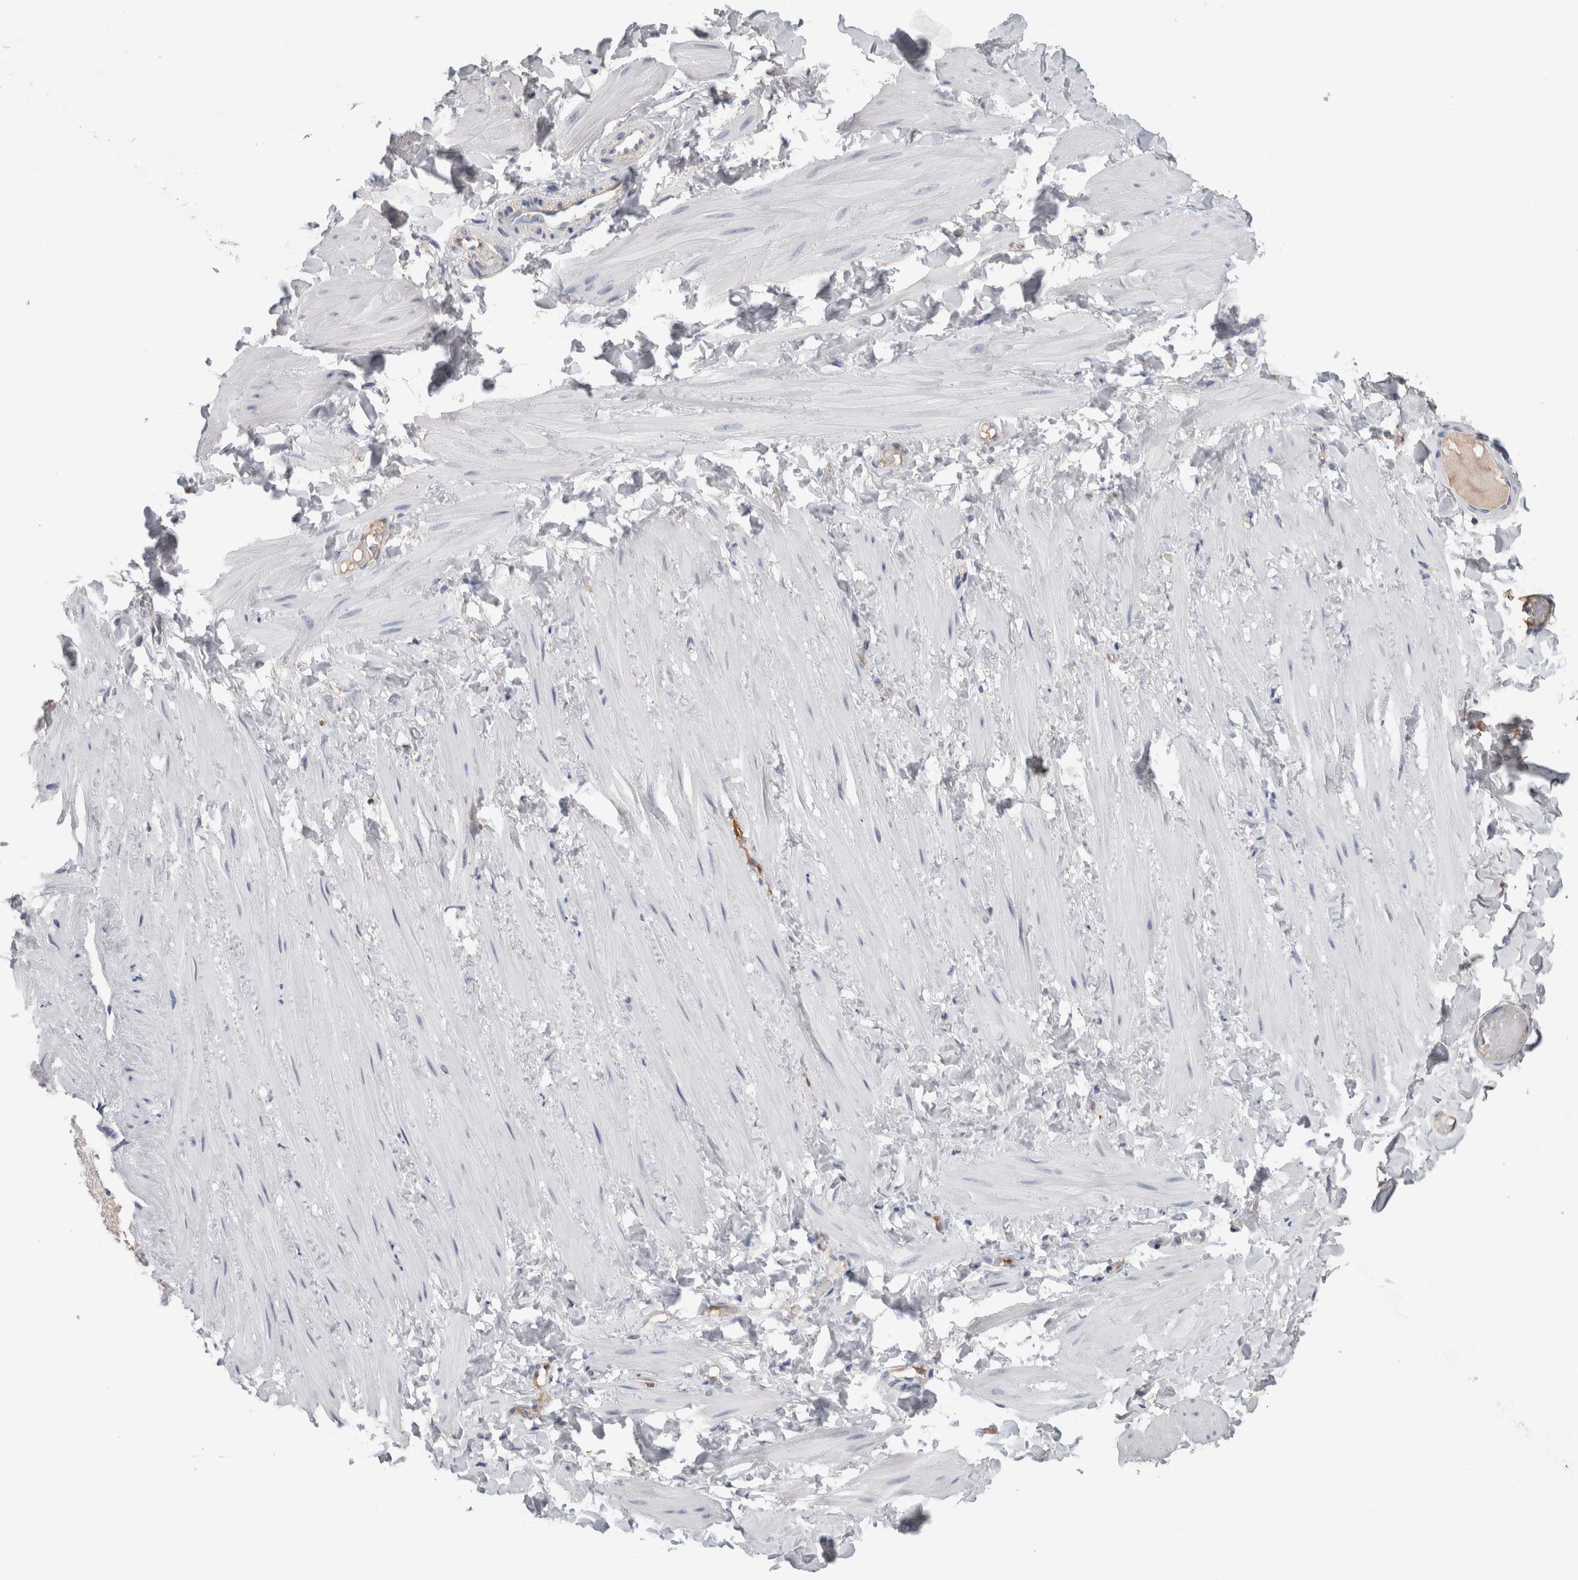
{"staining": {"intensity": "negative", "quantity": "none", "location": "none"}, "tissue": "soft tissue", "cell_type": "Fibroblasts", "image_type": "normal", "snomed": [{"axis": "morphology", "description": "Normal tissue, NOS"}, {"axis": "topography", "description": "Adipose tissue"}, {"axis": "topography", "description": "Vascular tissue"}, {"axis": "topography", "description": "Peripheral nerve tissue"}], "caption": "Protein analysis of normal soft tissue displays no significant expression in fibroblasts.", "gene": "FABP4", "patient": {"sex": "male", "age": 25}}